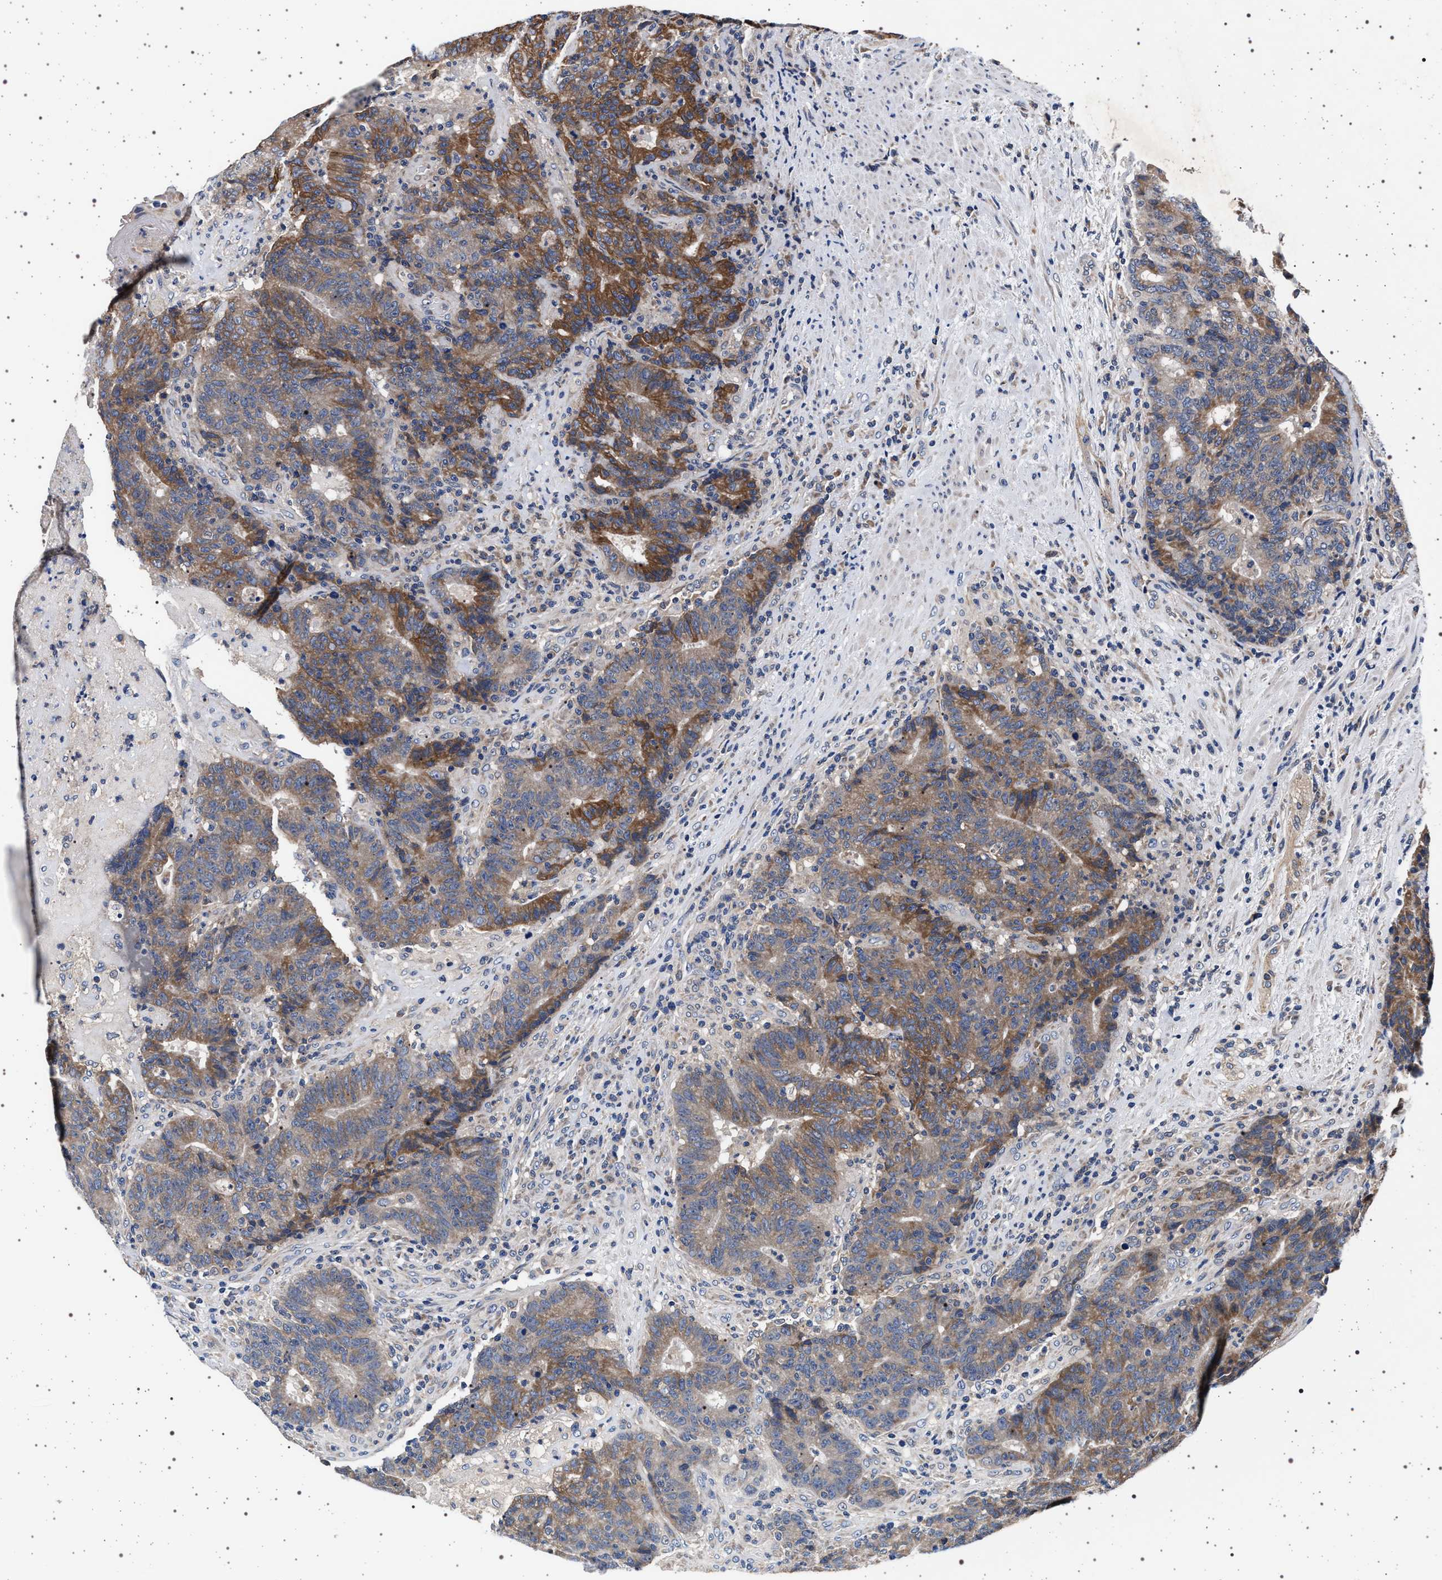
{"staining": {"intensity": "moderate", "quantity": ">75%", "location": "cytoplasmic/membranous"}, "tissue": "colorectal cancer", "cell_type": "Tumor cells", "image_type": "cancer", "snomed": [{"axis": "morphology", "description": "Normal tissue, NOS"}, {"axis": "morphology", "description": "Adenocarcinoma, NOS"}, {"axis": "topography", "description": "Colon"}], "caption": "Protein expression analysis of colorectal cancer (adenocarcinoma) shows moderate cytoplasmic/membranous staining in about >75% of tumor cells.", "gene": "MAP3K2", "patient": {"sex": "female", "age": 75}}